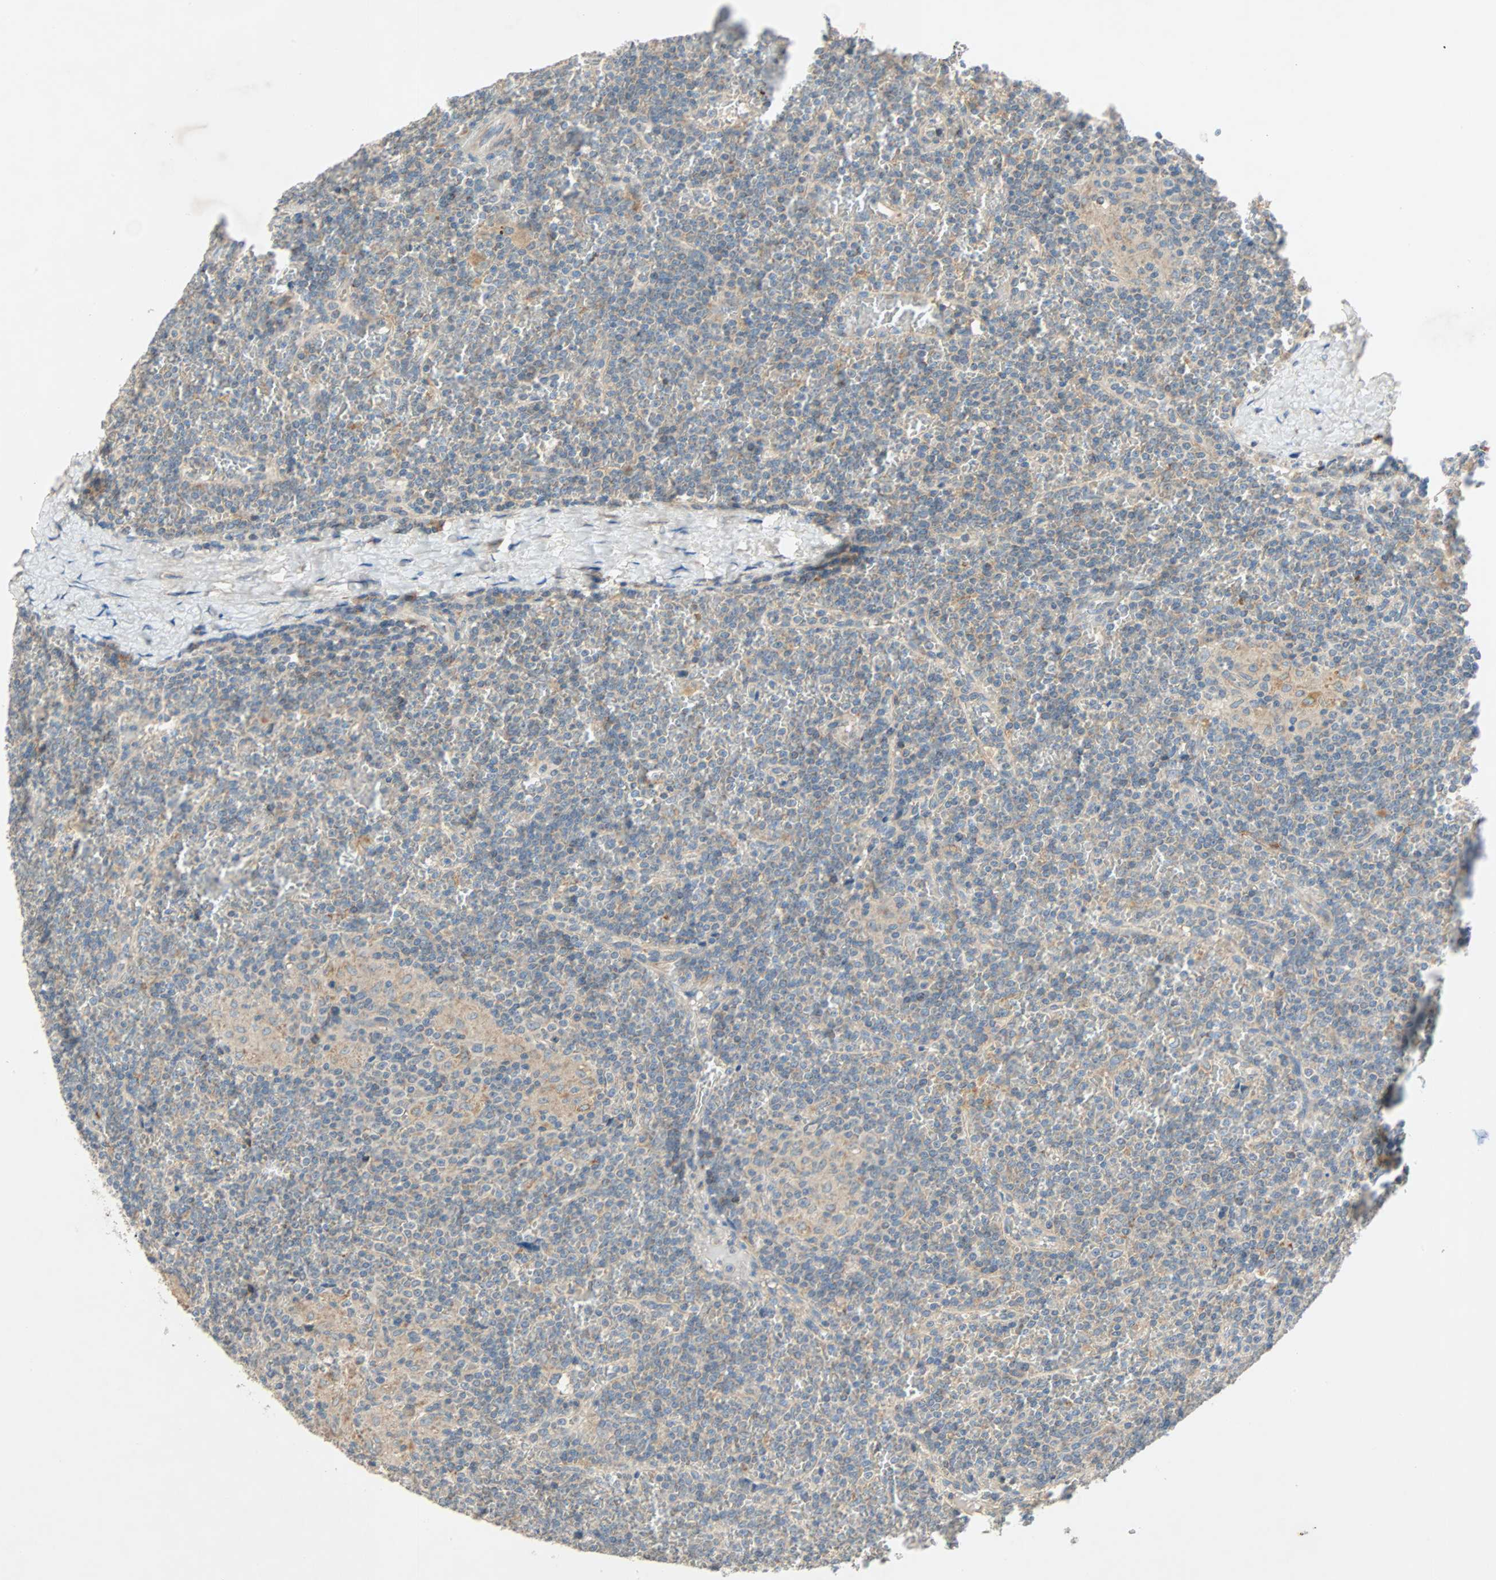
{"staining": {"intensity": "weak", "quantity": ">75%", "location": "cytoplasmic/membranous"}, "tissue": "lymphoma", "cell_type": "Tumor cells", "image_type": "cancer", "snomed": [{"axis": "morphology", "description": "Malignant lymphoma, non-Hodgkin's type, Low grade"}, {"axis": "topography", "description": "Spleen"}], "caption": "IHC of human low-grade malignant lymphoma, non-Hodgkin's type displays low levels of weak cytoplasmic/membranous expression in about >75% of tumor cells.", "gene": "XYLT1", "patient": {"sex": "female", "age": 19}}